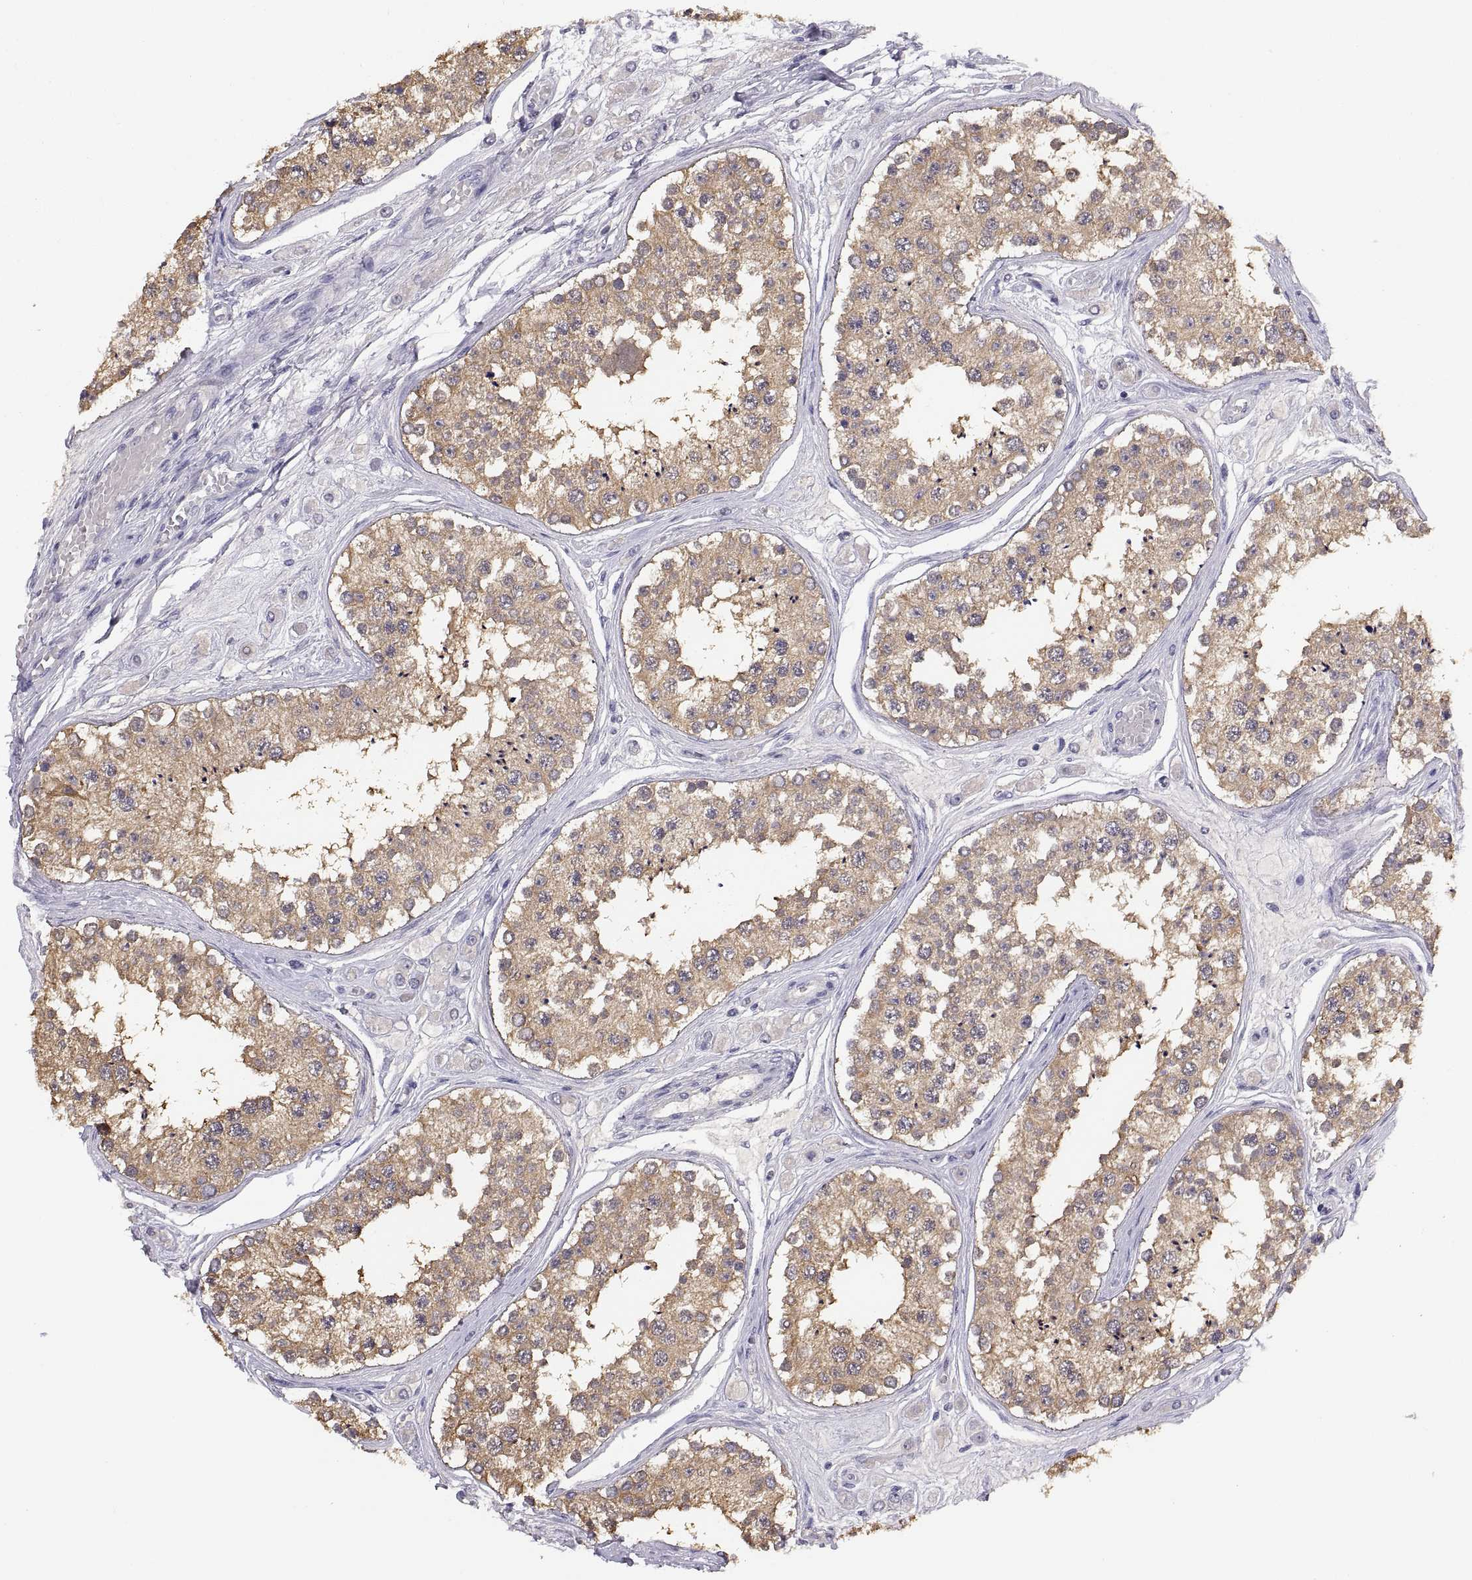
{"staining": {"intensity": "moderate", "quantity": ">75%", "location": "cytoplasmic/membranous"}, "tissue": "testis", "cell_type": "Cells in seminiferous ducts", "image_type": "normal", "snomed": [{"axis": "morphology", "description": "Normal tissue, NOS"}, {"axis": "topography", "description": "Testis"}], "caption": "Testis stained for a protein exhibits moderate cytoplasmic/membranous positivity in cells in seminiferous ducts. The staining was performed using DAB (3,3'-diaminobenzidine) to visualize the protein expression in brown, while the nuclei were stained in blue with hematoxylin (Magnification: 20x).", "gene": "STRC", "patient": {"sex": "male", "age": 25}}